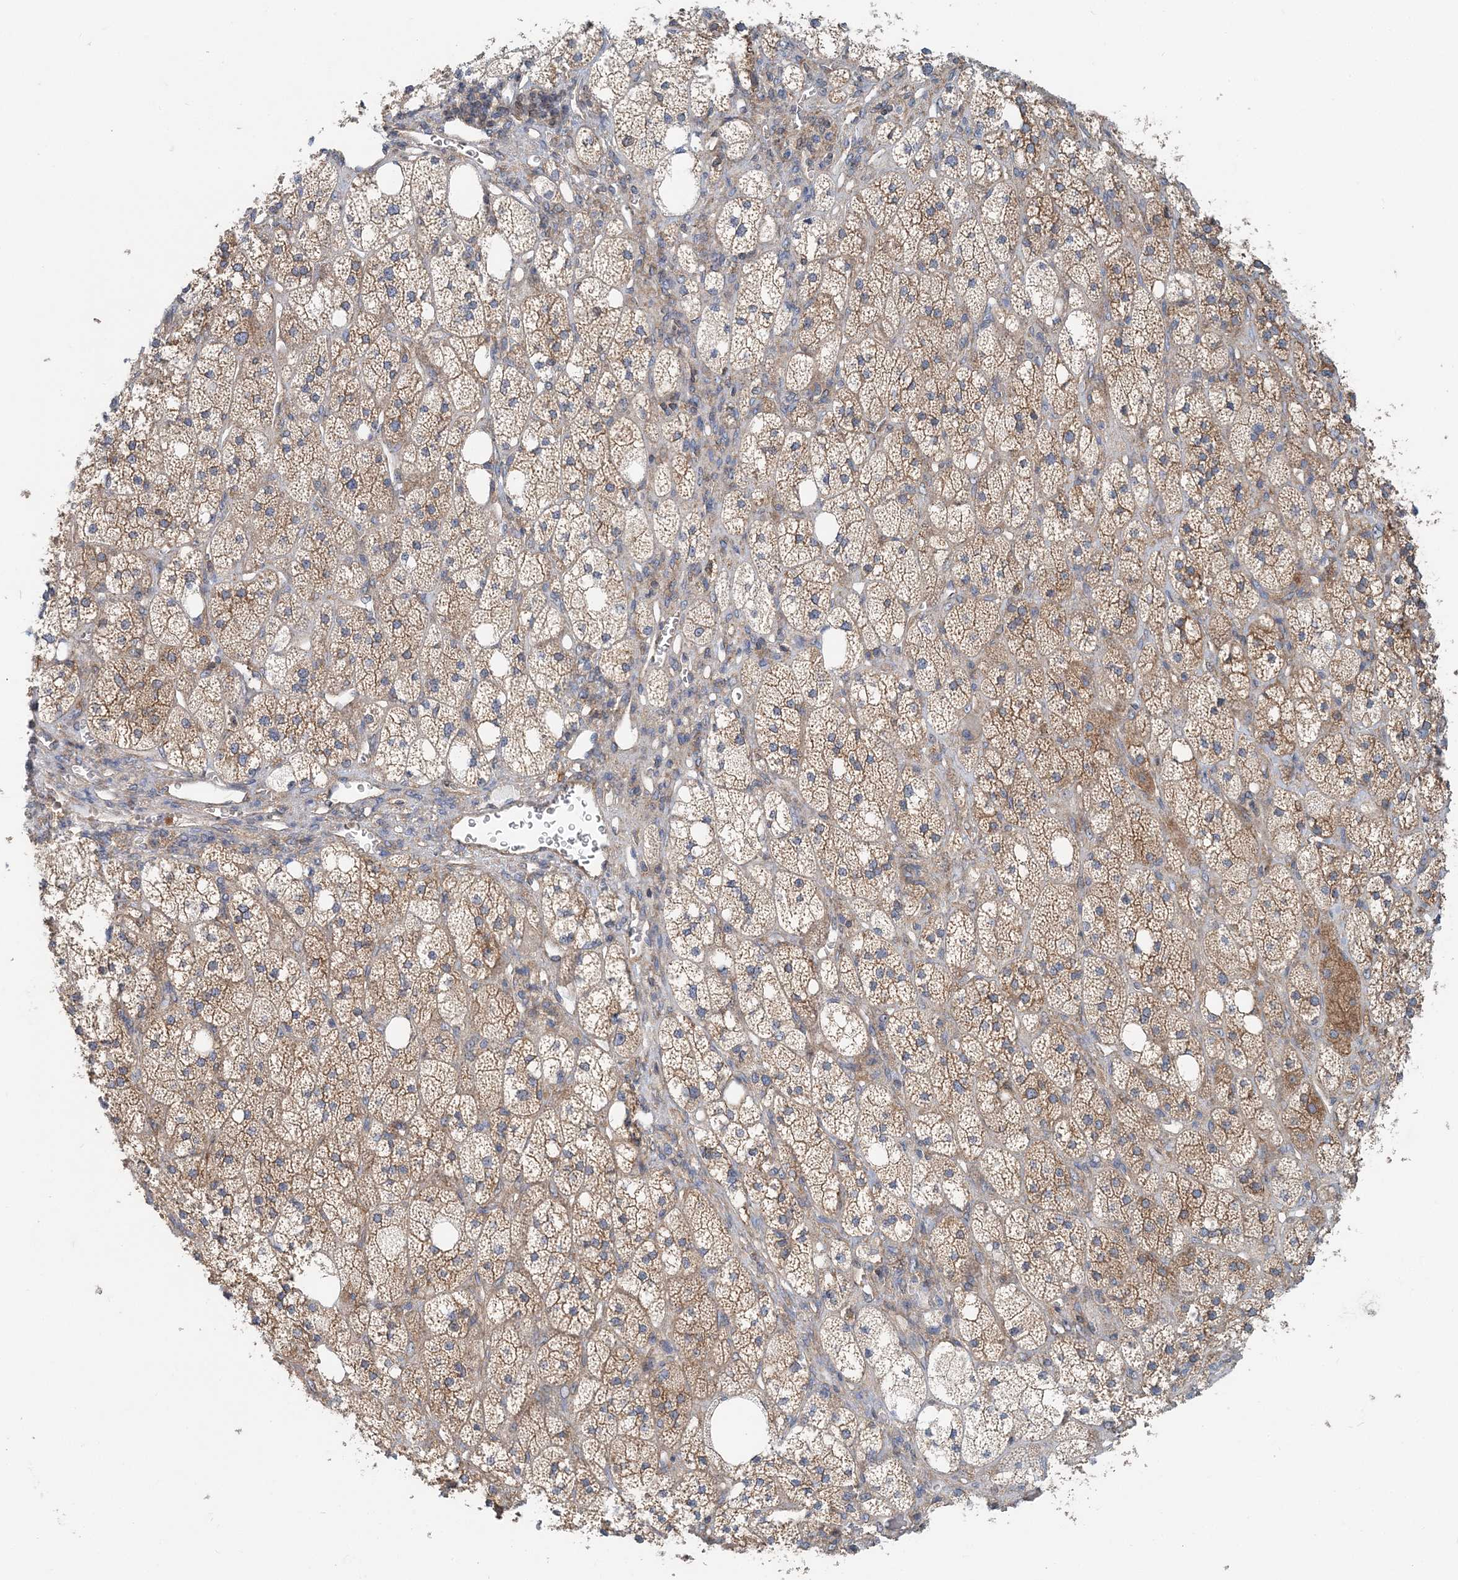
{"staining": {"intensity": "strong", "quantity": ">75%", "location": "cytoplasmic/membranous"}, "tissue": "adrenal gland", "cell_type": "Glandular cells", "image_type": "normal", "snomed": [{"axis": "morphology", "description": "Normal tissue, NOS"}, {"axis": "topography", "description": "Adrenal gland"}], "caption": "Adrenal gland stained with a brown dye reveals strong cytoplasmic/membranous positive positivity in about >75% of glandular cells.", "gene": "MOB4", "patient": {"sex": "male", "age": 61}}